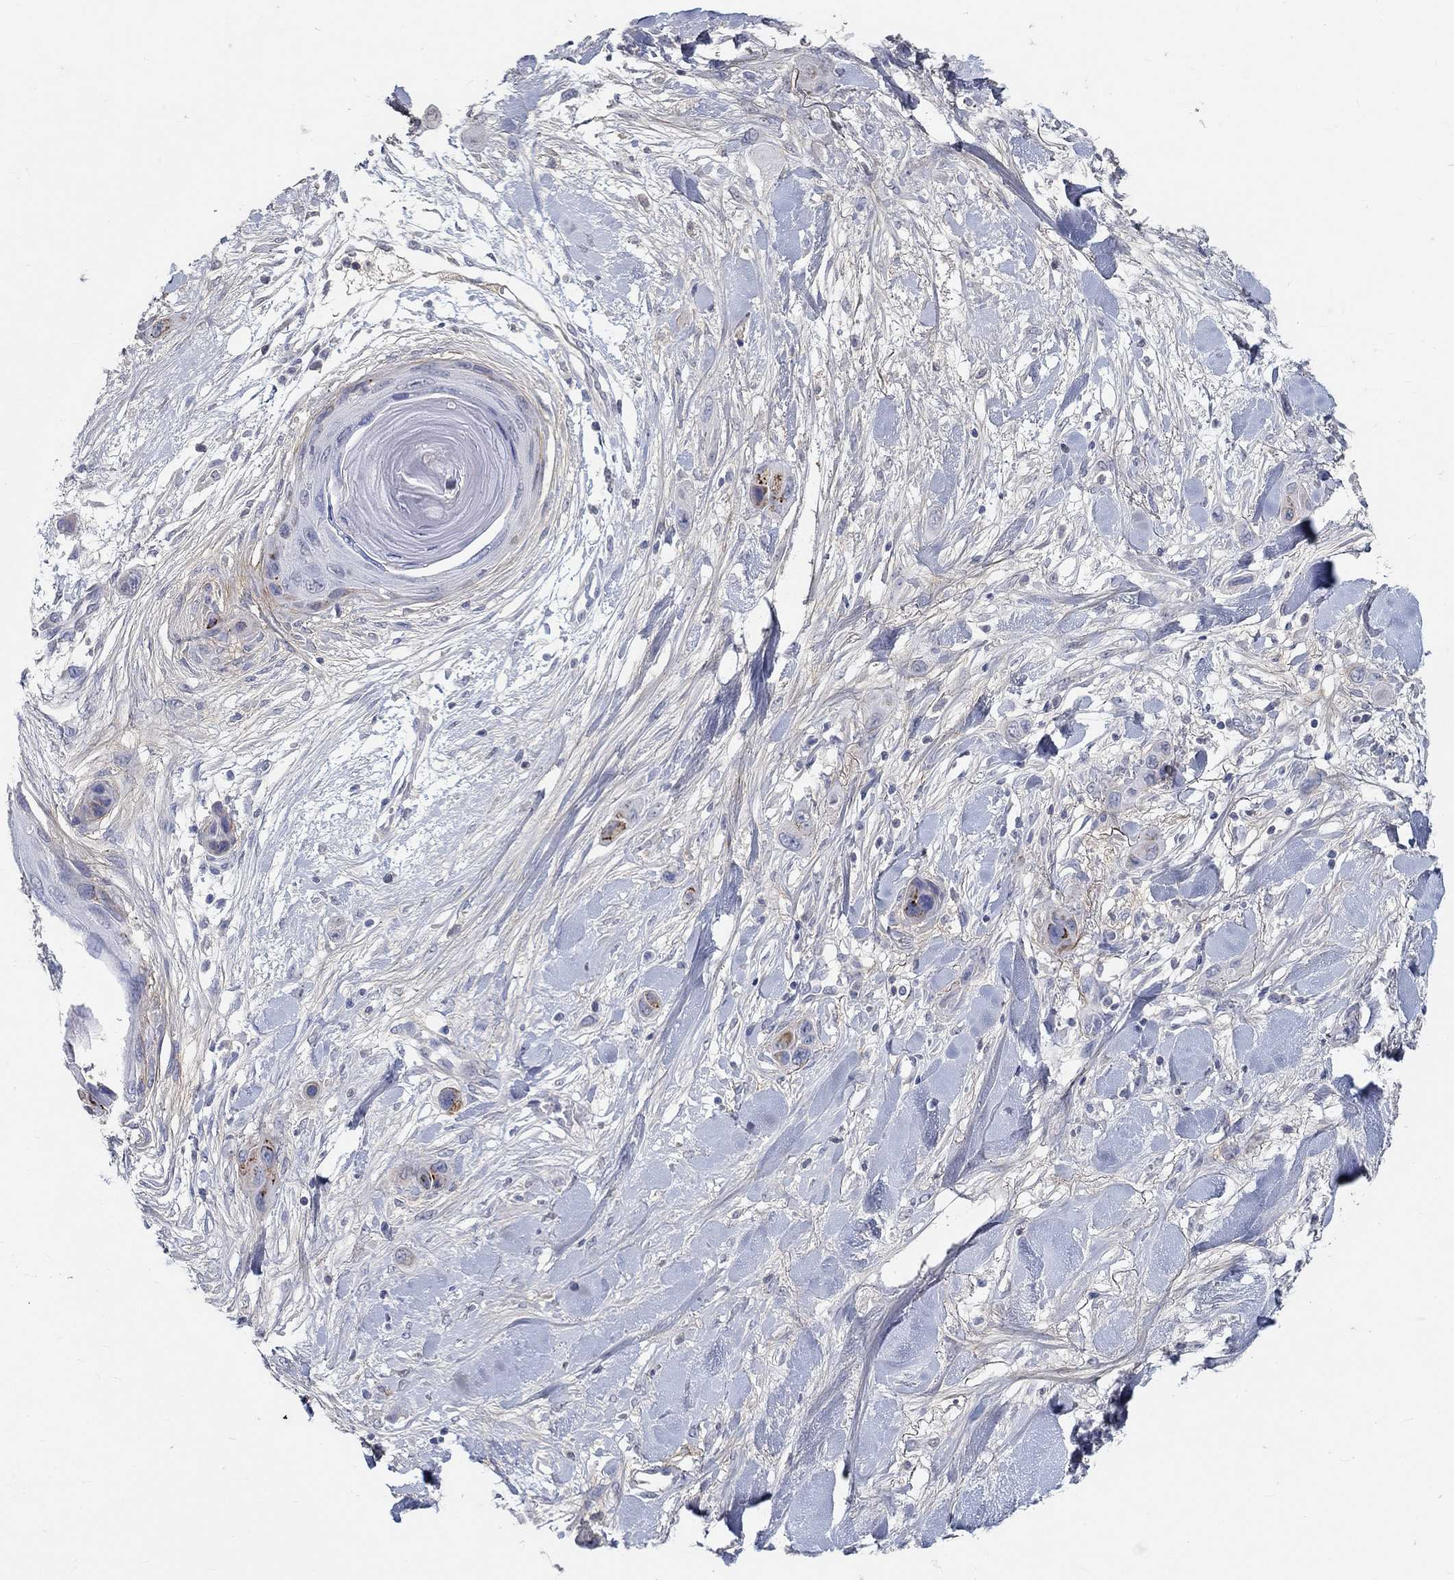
{"staining": {"intensity": "strong", "quantity": "<25%", "location": "cytoplasmic/membranous"}, "tissue": "skin cancer", "cell_type": "Tumor cells", "image_type": "cancer", "snomed": [{"axis": "morphology", "description": "Squamous cell carcinoma, NOS"}, {"axis": "topography", "description": "Skin"}], "caption": "Skin cancer (squamous cell carcinoma) was stained to show a protein in brown. There is medium levels of strong cytoplasmic/membranous positivity in approximately <25% of tumor cells.", "gene": "FGF2", "patient": {"sex": "male", "age": 79}}